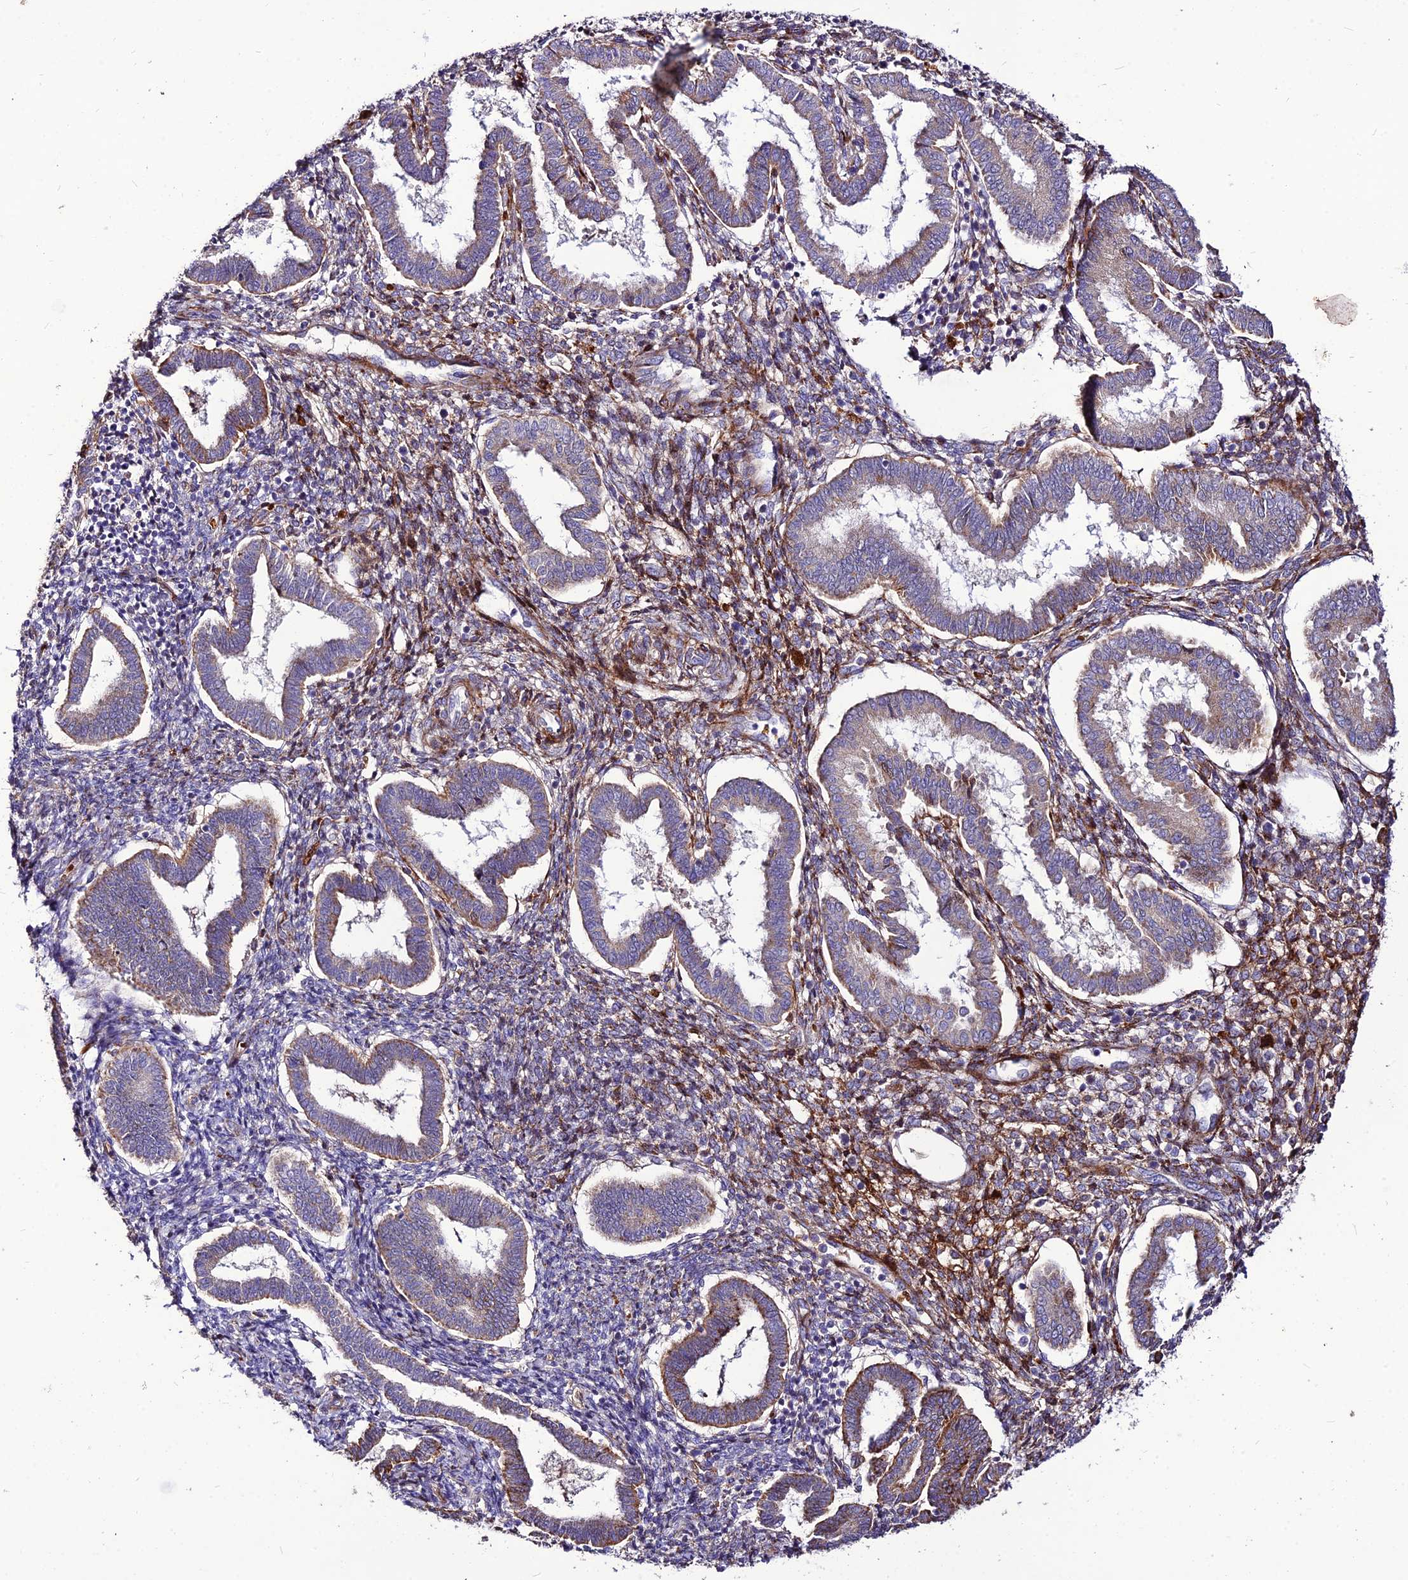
{"staining": {"intensity": "strong", "quantity": "<25%", "location": "cytoplasmic/membranous"}, "tissue": "endometrium", "cell_type": "Cells in endometrial stroma", "image_type": "normal", "snomed": [{"axis": "morphology", "description": "Normal tissue, NOS"}, {"axis": "topography", "description": "Endometrium"}], "caption": "Strong cytoplasmic/membranous expression for a protein is present in about <25% of cells in endometrial stroma of unremarkable endometrium using IHC.", "gene": "RIMOC1", "patient": {"sex": "female", "age": 24}}